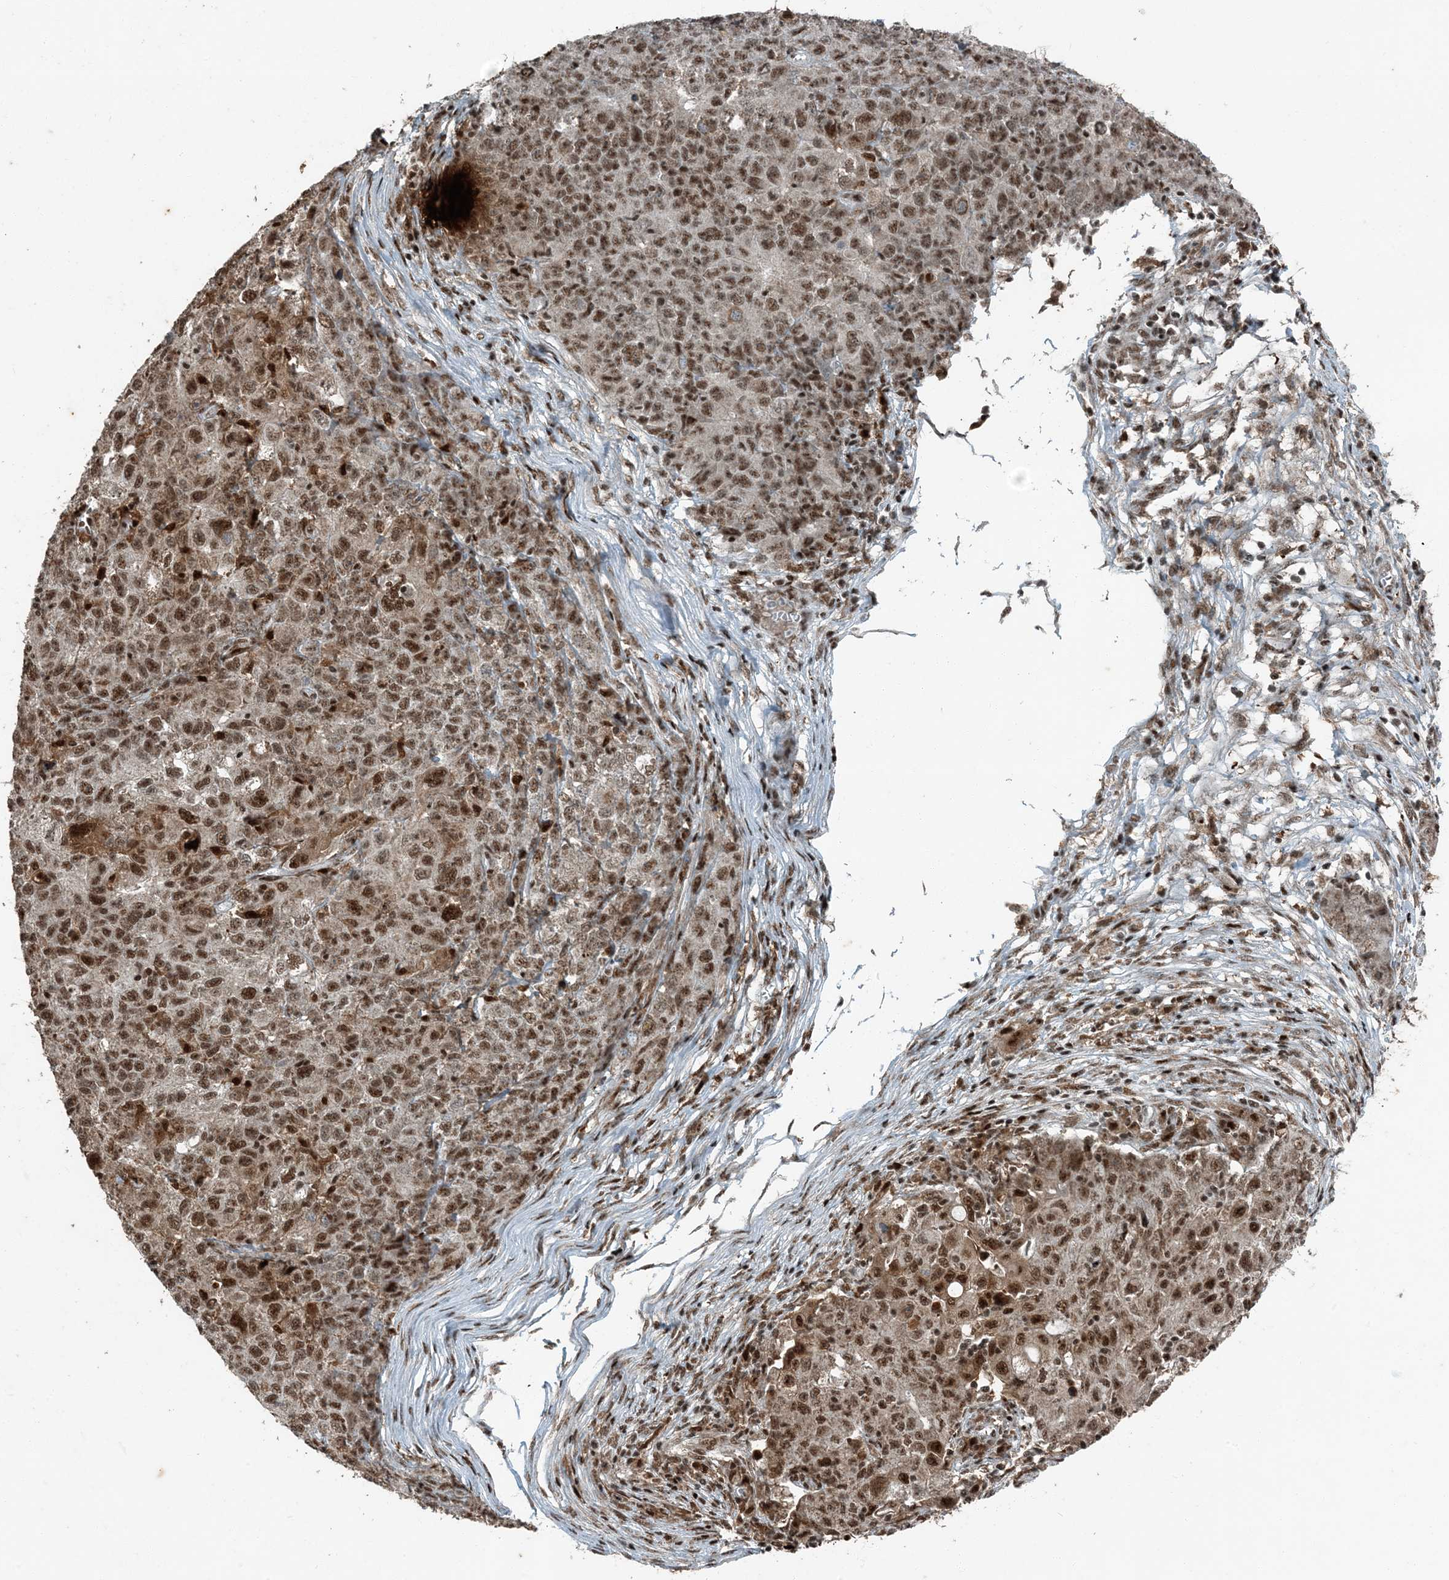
{"staining": {"intensity": "moderate", "quantity": ">75%", "location": "nuclear"}, "tissue": "ovarian cancer", "cell_type": "Tumor cells", "image_type": "cancer", "snomed": [{"axis": "morphology", "description": "Carcinoma, endometroid"}, {"axis": "topography", "description": "Ovary"}], "caption": "Protein expression analysis of human ovarian cancer reveals moderate nuclear staining in about >75% of tumor cells.", "gene": "TADA2B", "patient": {"sex": "female", "age": 42}}